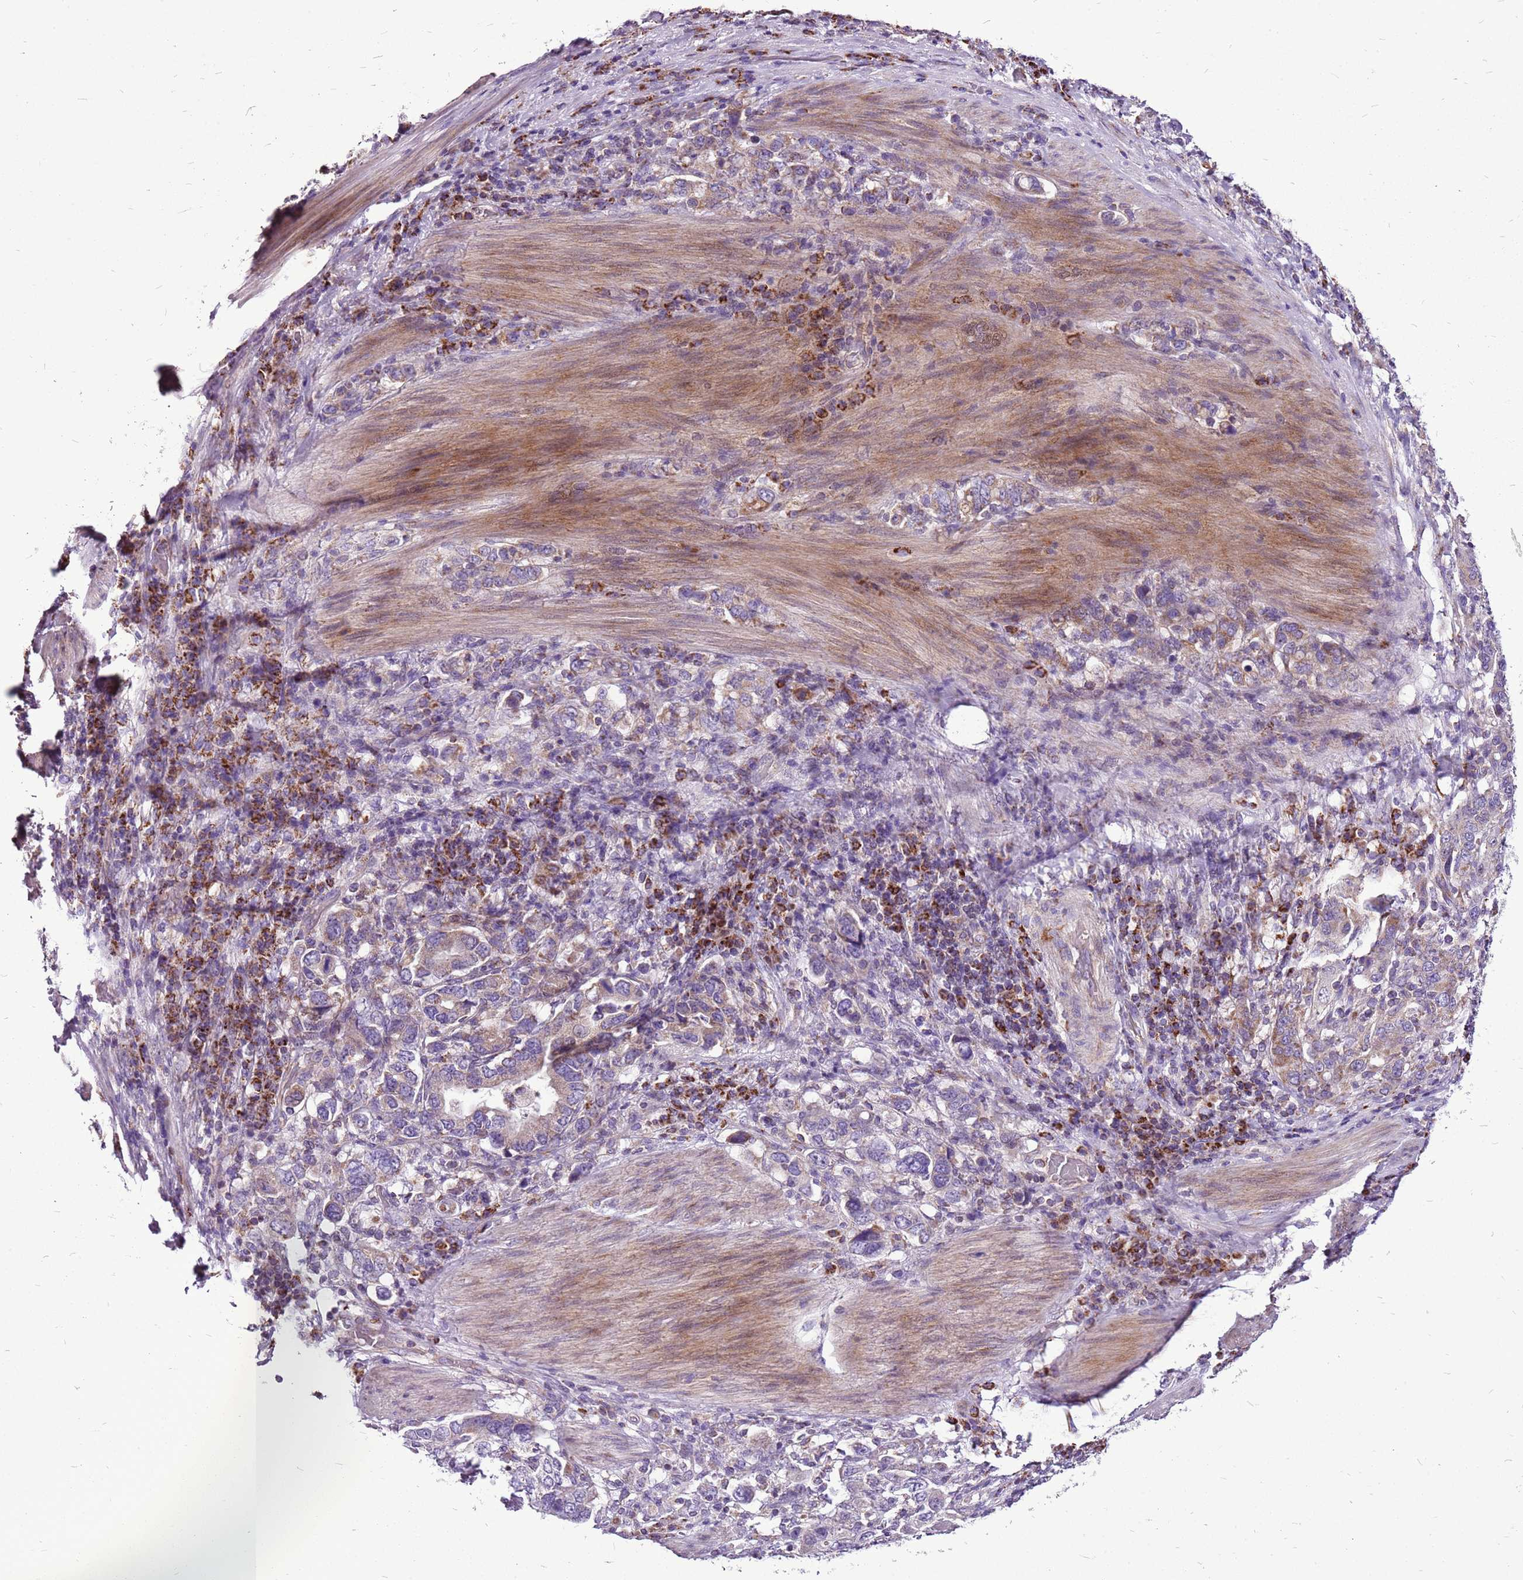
{"staining": {"intensity": "weak", "quantity": "<25%", "location": "cytoplasmic/membranous"}, "tissue": "stomach cancer", "cell_type": "Tumor cells", "image_type": "cancer", "snomed": [{"axis": "morphology", "description": "Adenocarcinoma, NOS"}, {"axis": "topography", "description": "Stomach, upper"}, {"axis": "topography", "description": "Stomach"}], "caption": "Tumor cells are negative for protein expression in human adenocarcinoma (stomach). (DAB (3,3'-diaminobenzidine) IHC, high magnification).", "gene": "GCDH", "patient": {"sex": "male", "age": 62}}